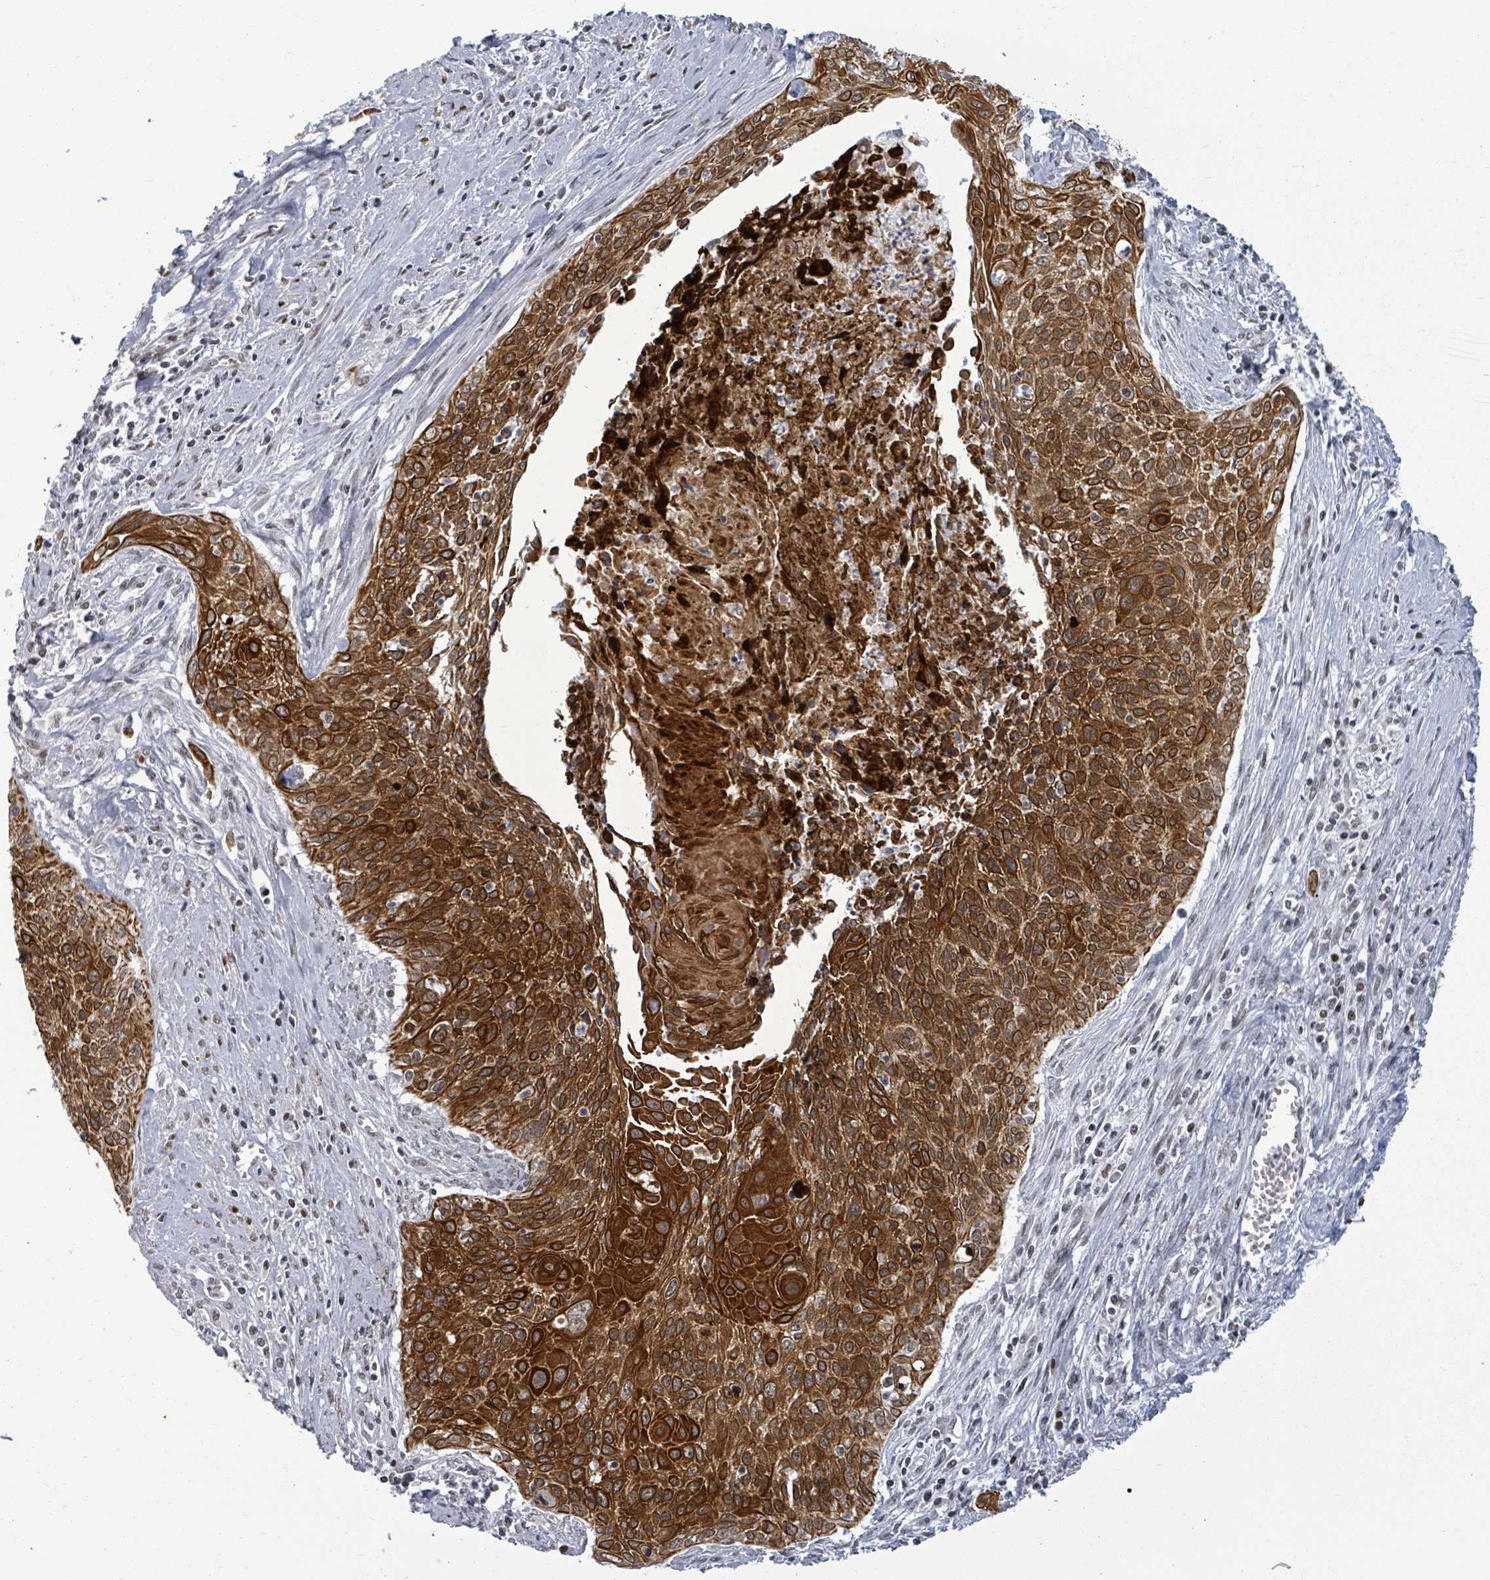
{"staining": {"intensity": "strong", "quantity": ">75%", "location": "cytoplasmic/membranous"}, "tissue": "cervical cancer", "cell_type": "Tumor cells", "image_type": "cancer", "snomed": [{"axis": "morphology", "description": "Squamous cell carcinoma, NOS"}, {"axis": "topography", "description": "Cervix"}], "caption": "DAB immunohistochemical staining of human squamous cell carcinoma (cervical) demonstrates strong cytoplasmic/membranous protein expression in approximately >75% of tumor cells.", "gene": "ERCC5", "patient": {"sex": "female", "age": 55}}